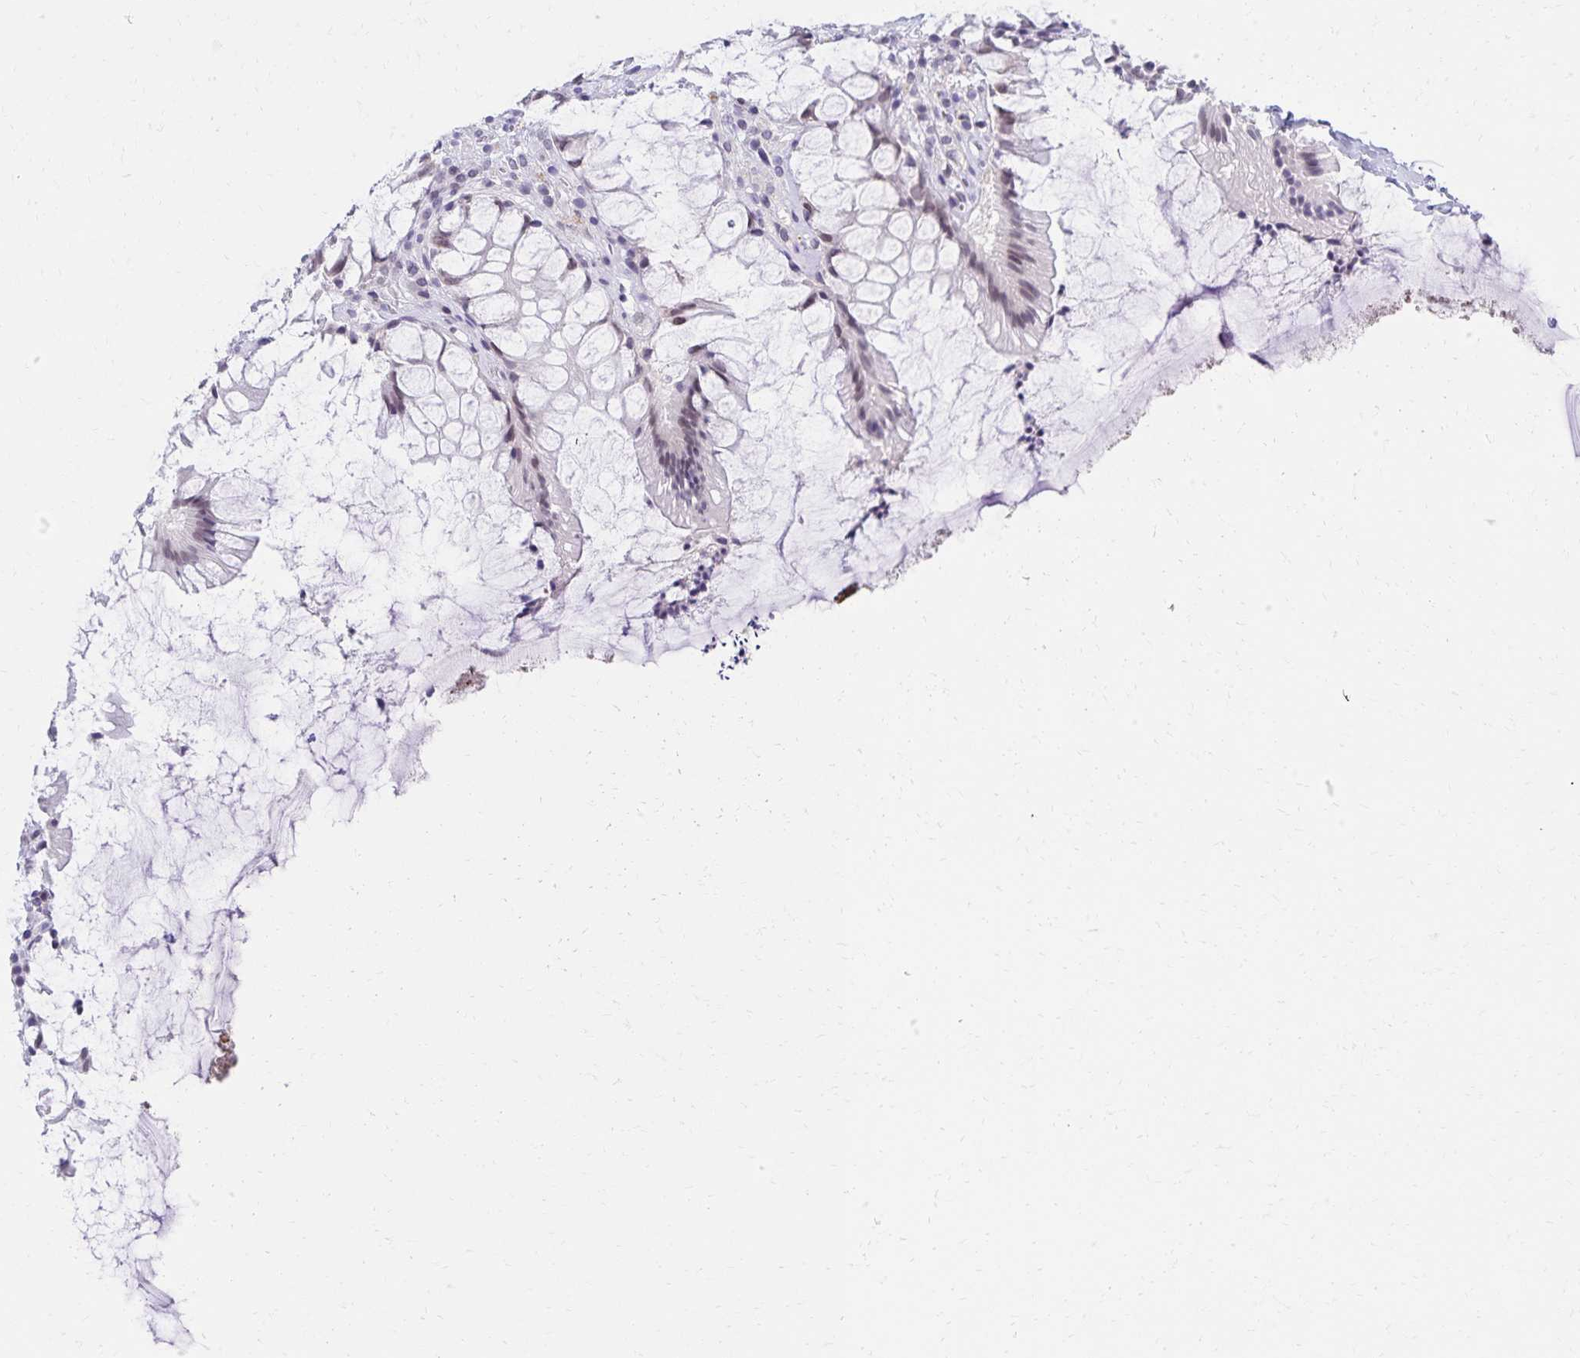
{"staining": {"intensity": "weak", "quantity": "<25%", "location": "nuclear"}, "tissue": "rectum", "cell_type": "Glandular cells", "image_type": "normal", "snomed": [{"axis": "morphology", "description": "Normal tissue, NOS"}, {"axis": "topography", "description": "Rectum"}], "caption": "An image of rectum stained for a protein shows no brown staining in glandular cells.", "gene": "FAM166C", "patient": {"sex": "female", "age": 58}}